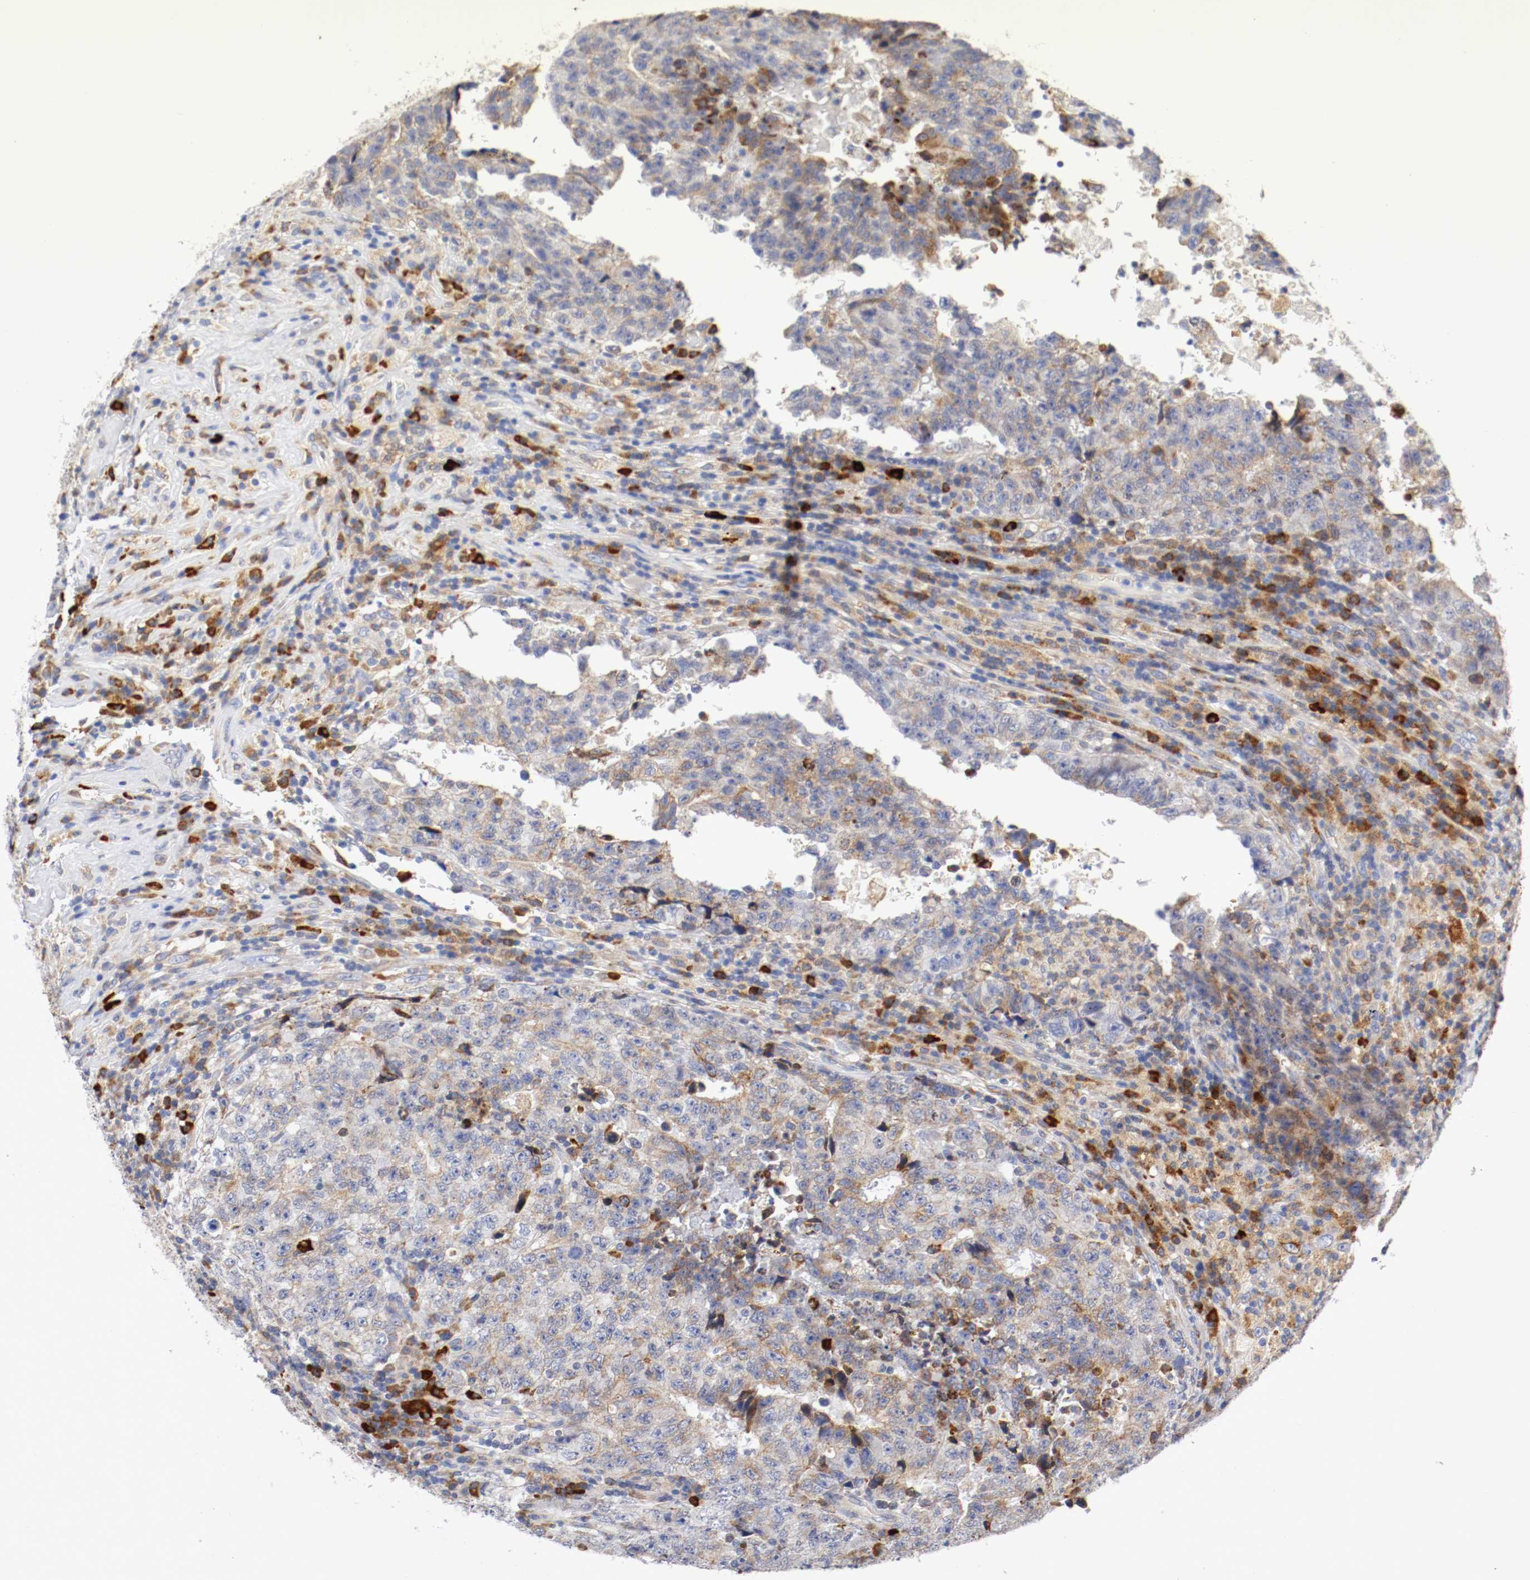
{"staining": {"intensity": "strong", "quantity": "25%-75%", "location": "cytoplasmic/membranous"}, "tissue": "testis cancer", "cell_type": "Tumor cells", "image_type": "cancer", "snomed": [{"axis": "morphology", "description": "Necrosis, NOS"}, {"axis": "morphology", "description": "Carcinoma, Embryonal, NOS"}, {"axis": "topography", "description": "Testis"}], "caption": "Strong cytoplasmic/membranous positivity is appreciated in approximately 25%-75% of tumor cells in embryonal carcinoma (testis). (IHC, brightfield microscopy, high magnification).", "gene": "TRAF2", "patient": {"sex": "male", "age": 19}}